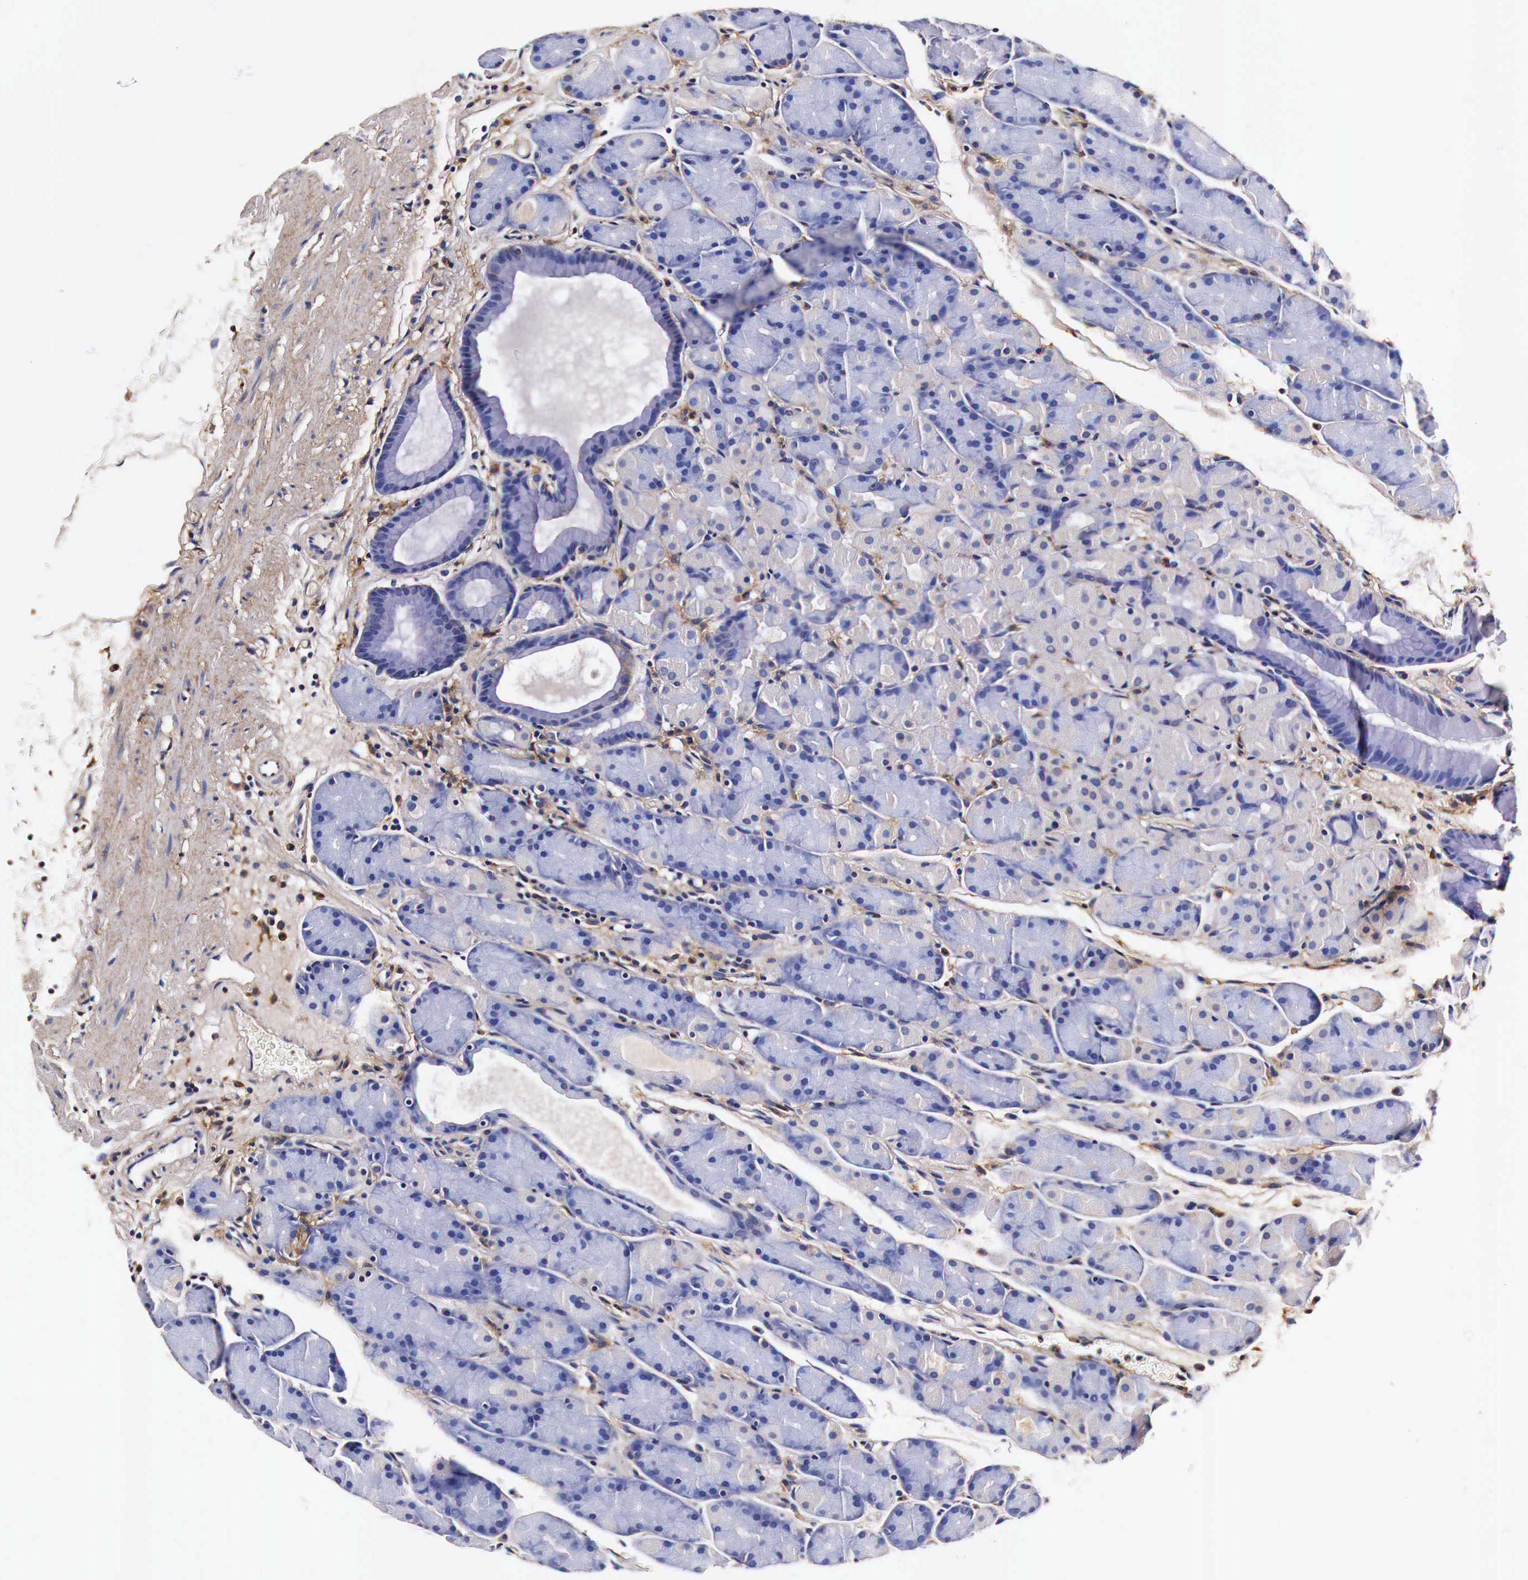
{"staining": {"intensity": "moderate", "quantity": ">75%", "location": "cytoplasmic/membranous"}, "tissue": "stomach", "cell_type": "Glandular cells", "image_type": "normal", "snomed": [{"axis": "morphology", "description": "Adenocarcinoma, NOS"}, {"axis": "topography", "description": "Stomach, upper"}], "caption": "Immunohistochemistry (IHC) of unremarkable stomach exhibits medium levels of moderate cytoplasmic/membranous positivity in about >75% of glandular cells. (DAB (3,3'-diaminobenzidine) = brown stain, brightfield microscopy at high magnification).", "gene": "RP2", "patient": {"sex": "male", "age": 47}}